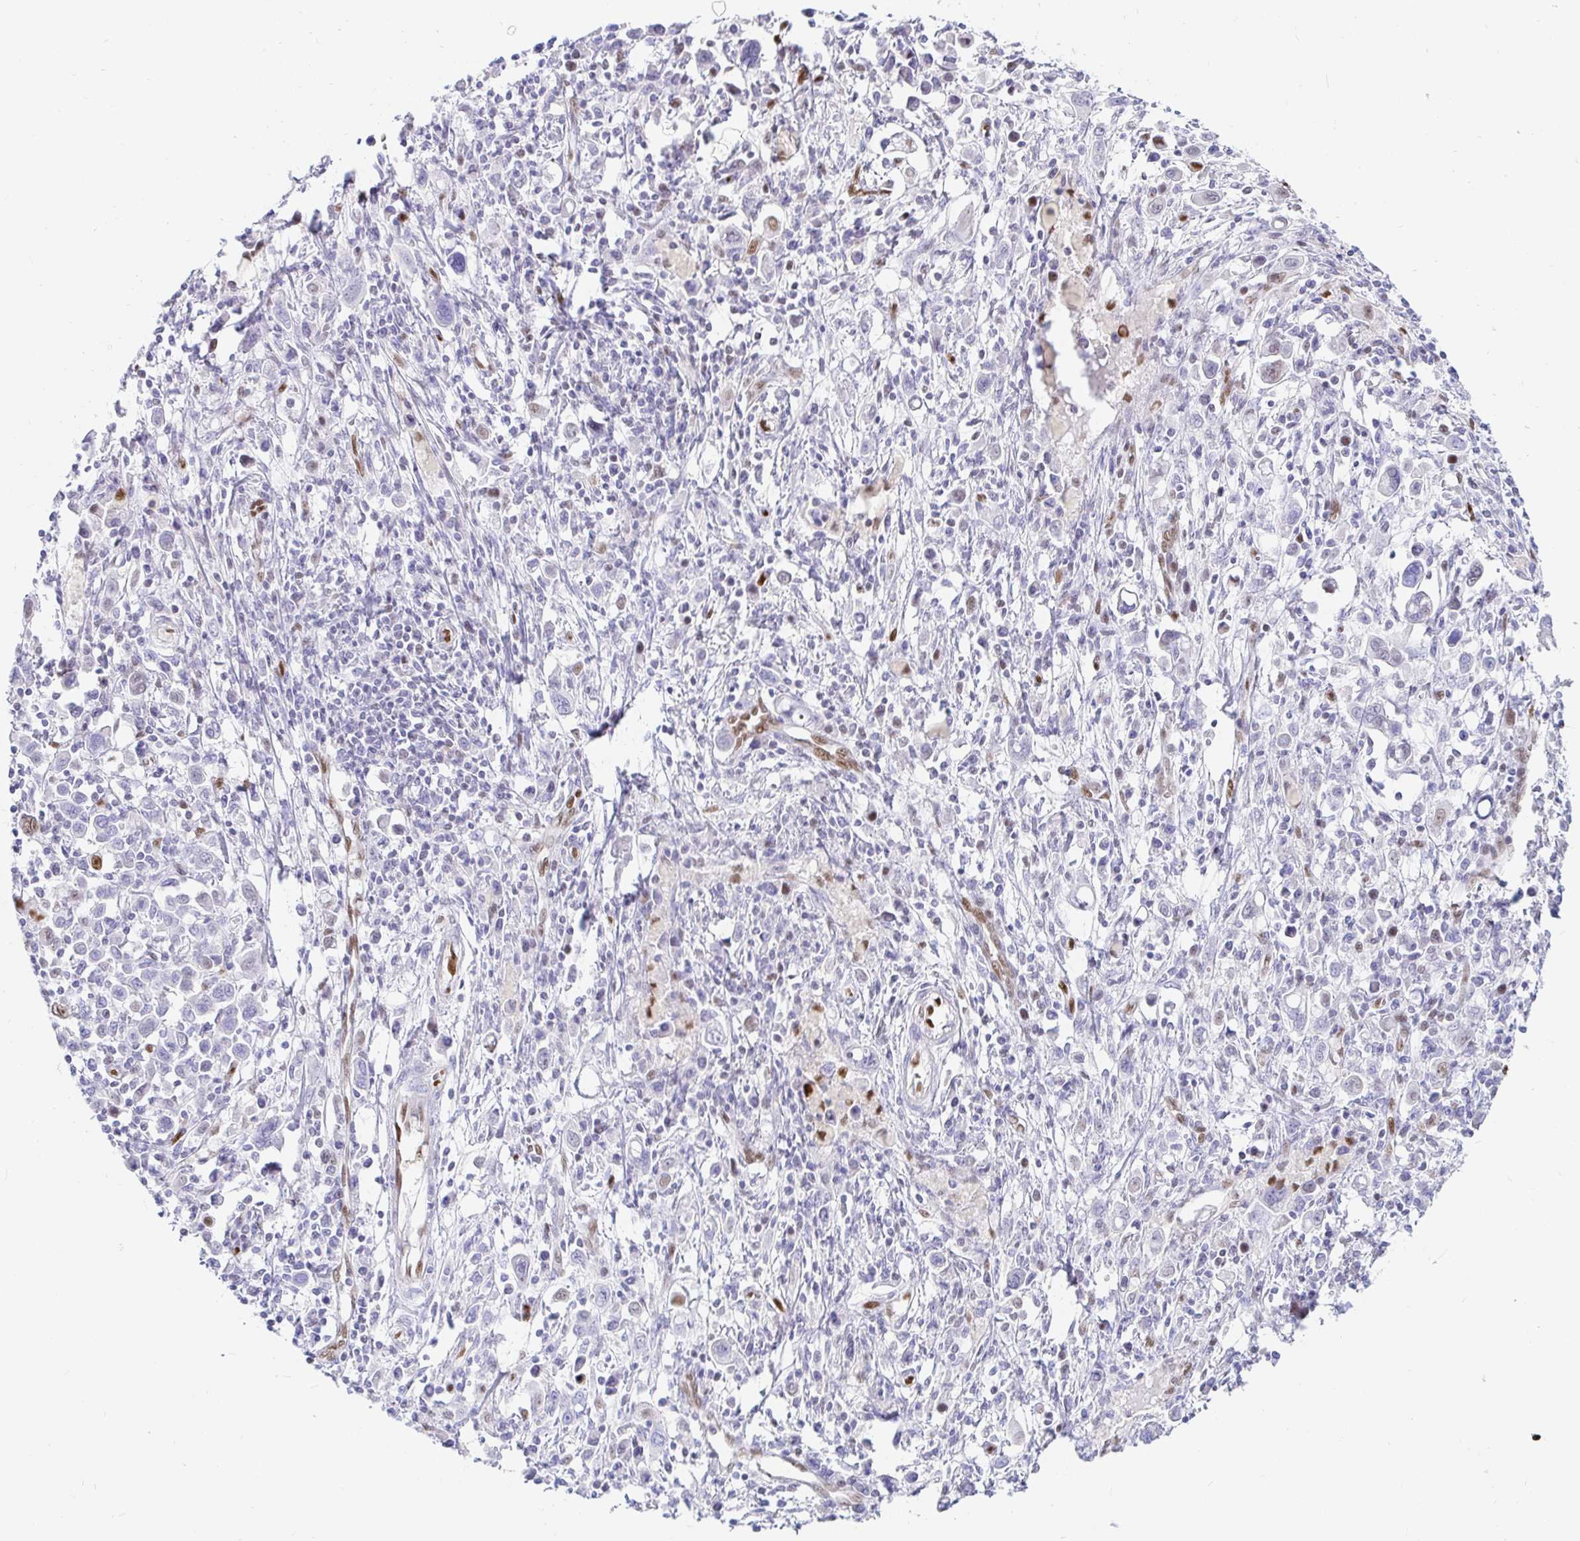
{"staining": {"intensity": "negative", "quantity": "none", "location": "none"}, "tissue": "stomach cancer", "cell_type": "Tumor cells", "image_type": "cancer", "snomed": [{"axis": "morphology", "description": "Adenocarcinoma, NOS"}, {"axis": "topography", "description": "Stomach, upper"}], "caption": "Human adenocarcinoma (stomach) stained for a protein using IHC exhibits no staining in tumor cells.", "gene": "HINFP", "patient": {"sex": "male", "age": 75}}